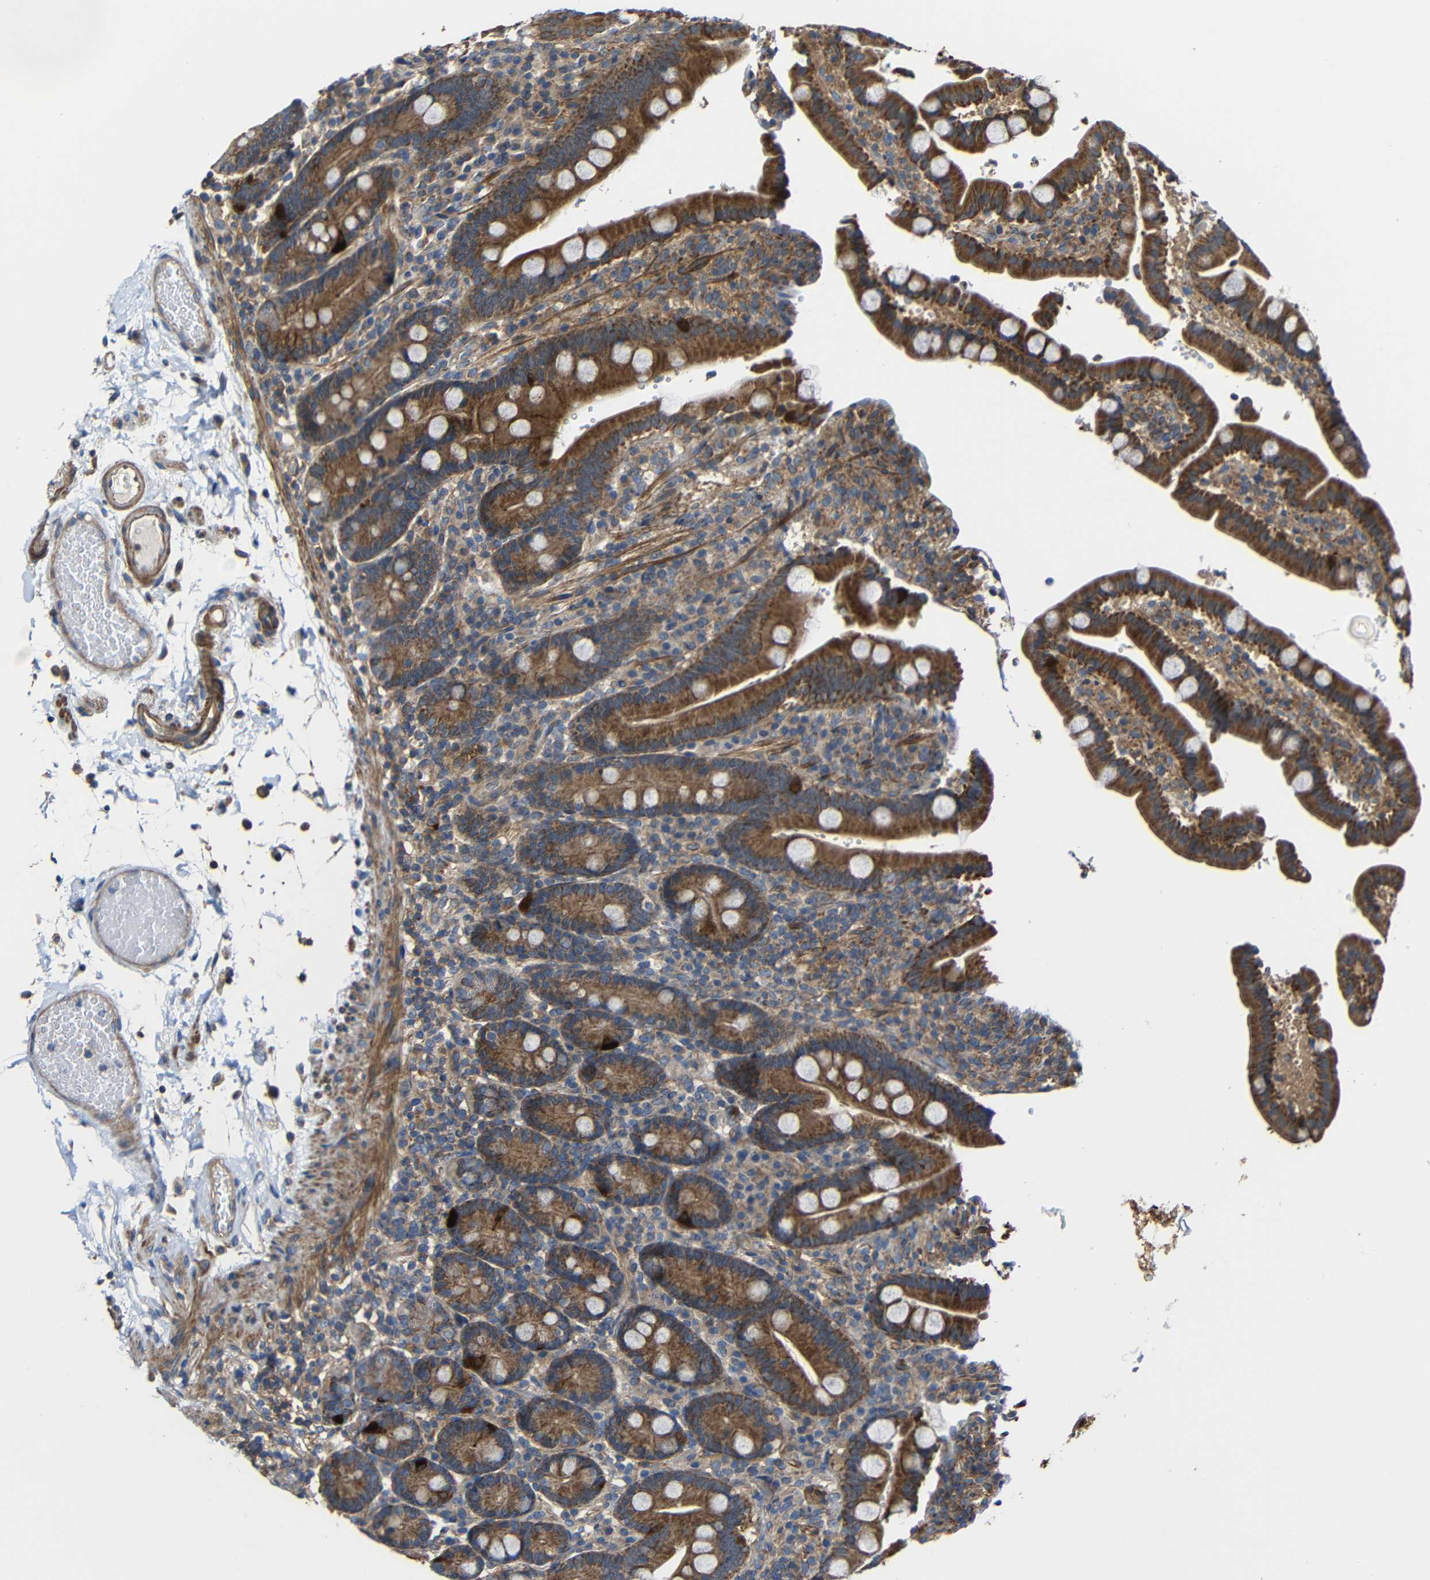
{"staining": {"intensity": "strong", "quantity": ">75%", "location": "cytoplasmic/membranous"}, "tissue": "duodenum", "cell_type": "Glandular cells", "image_type": "normal", "snomed": [{"axis": "morphology", "description": "Normal tissue, NOS"}, {"axis": "topography", "description": "Small intestine, NOS"}], "caption": "Glandular cells display strong cytoplasmic/membranous expression in about >75% of cells in benign duodenum. Using DAB (brown) and hematoxylin (blue) stains, captured at high magnification using brightfield microscopy.", "gene": "RHOT2", "patient": {"sex": "female", "age": 71}}